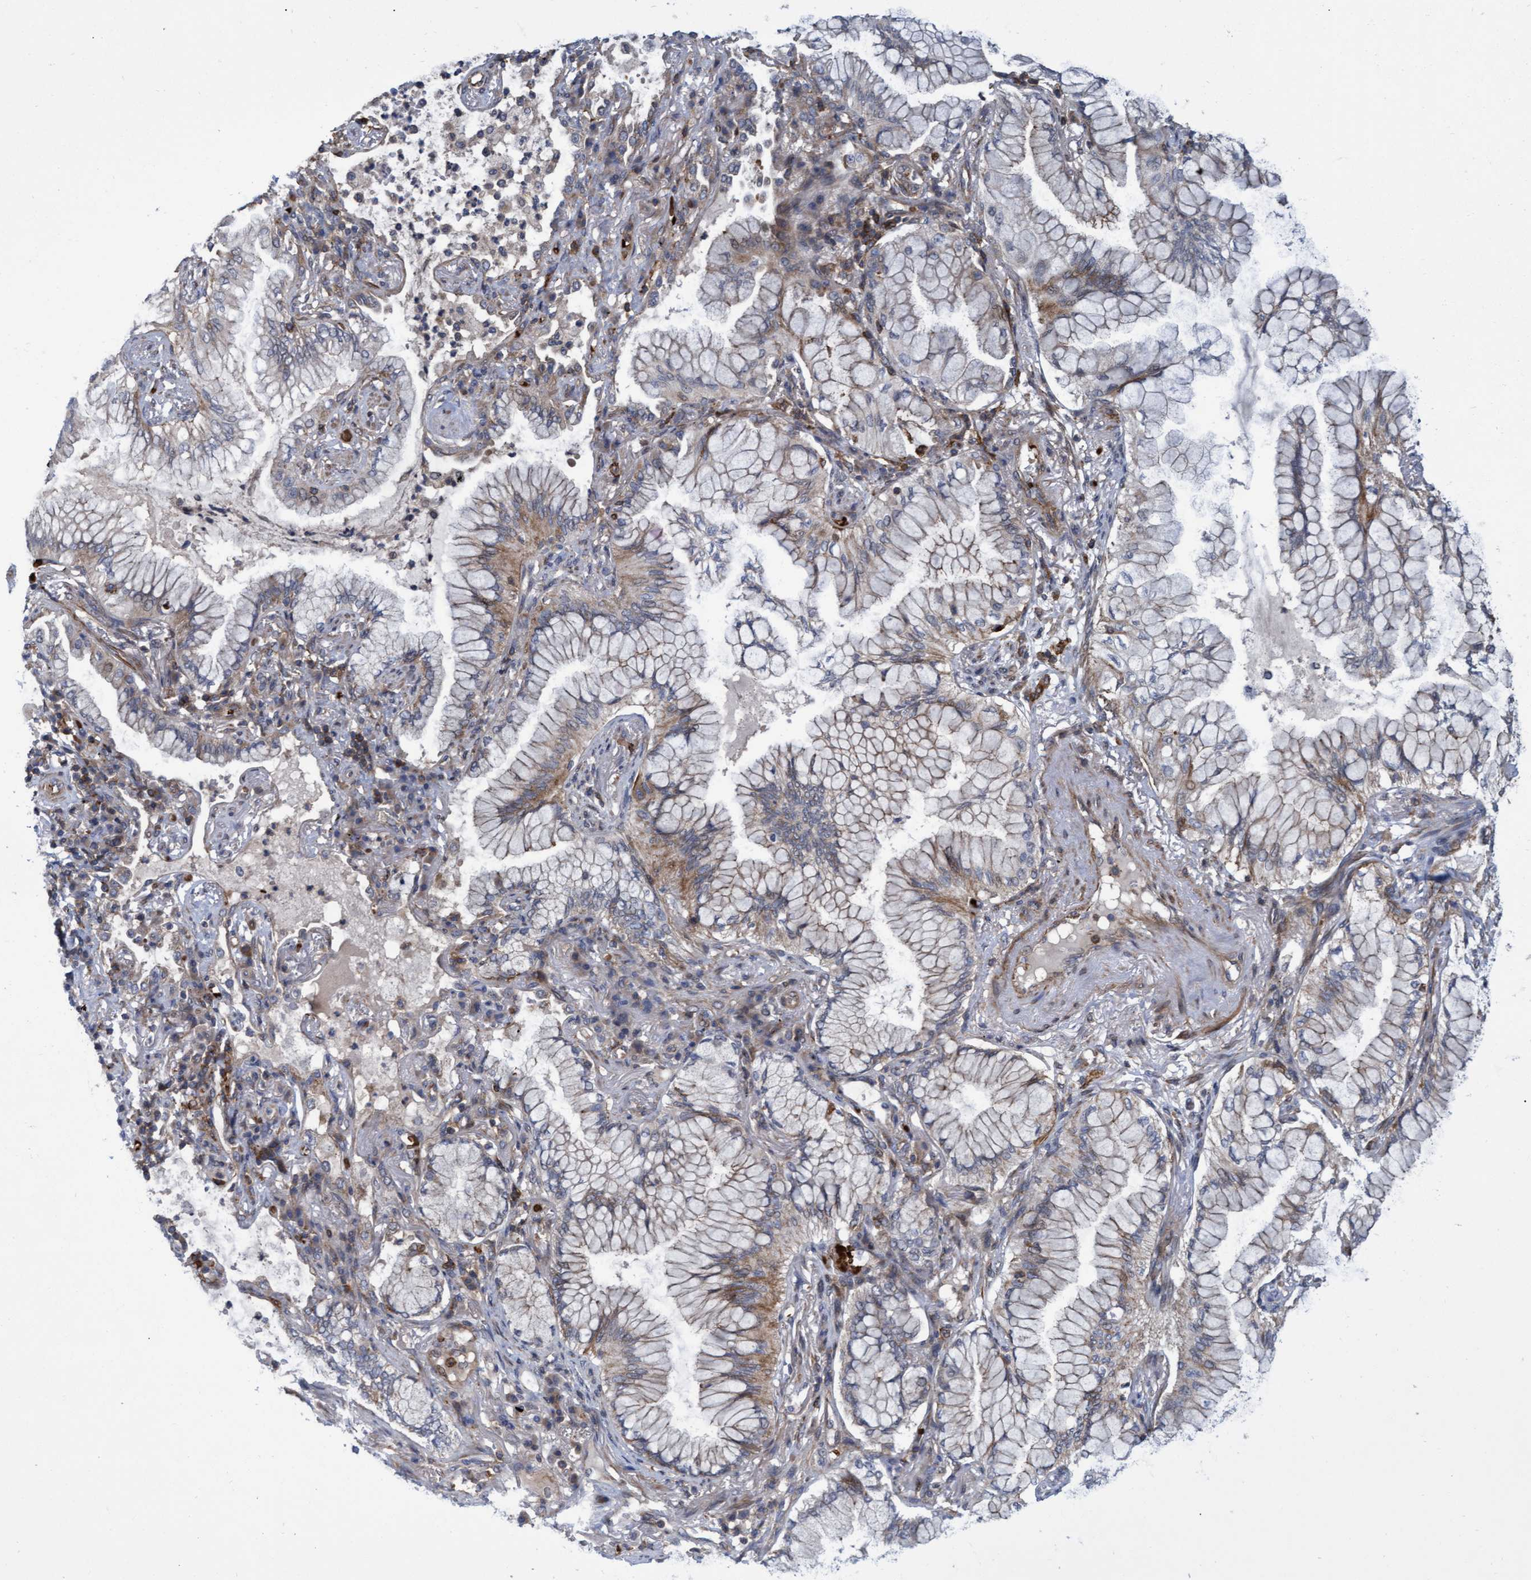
{"staining": {"intensity": "weak", "quantity": "25%-75%", "location": "cytoplasmic/membranous"}, "tissue": "lung cancer", "cell_type": "Tumor cells", "image_type": "cancer", "snomed": [{"axis": "morphology", "description": "Adenocarcinoma, NOS"}, {"axis": "topography", "description": "Lung"}], "caption": "Brown immunohistochemical staining in lung adenocarcinoma demonstrates weak cytoplasmic/membranous positivity in approximately 25%-75% of tumor cells.", "gene": "NAA15", "patient": {"sex": "female", "age": 70}}